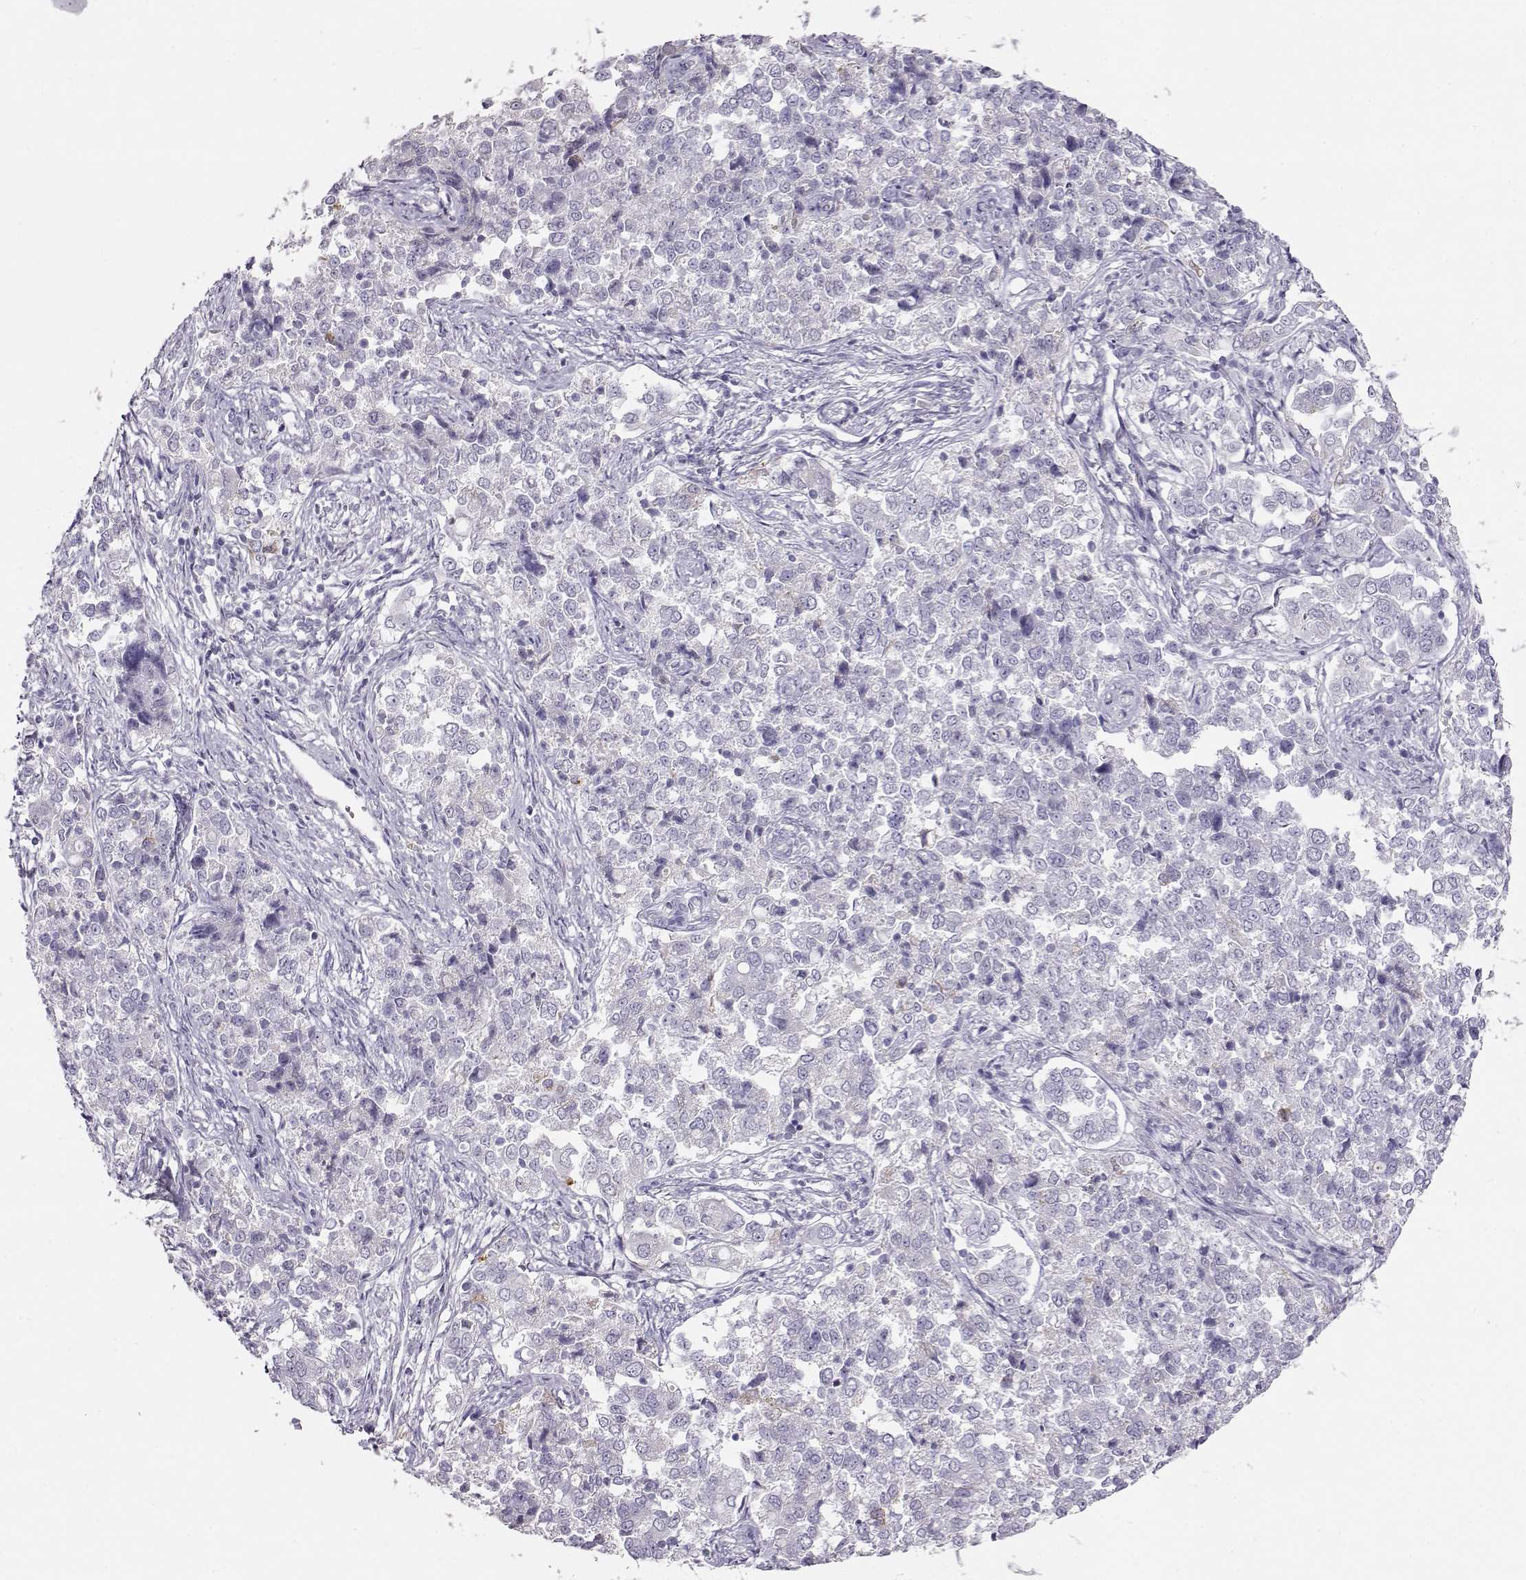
{"staining": {"intensity": "negative", "quantity": "none", "location": "none"}, "tissue": "endometrial cancer", "cell_type": "Tumor cells", "image_type": "cancer", "snomed": [{"axis": "morphology", "description": "Adenocarcinoma, NOS"}, {"axis": "topography", "description": "Endometrium"}], "caption": "An immunohistochemistry photomicrograph of endometrial adenocarcinoma is shown. There is no staining in tumor cells of endometrial adenocarcinoma.", "gene": "RBM44", "patient": {"sex": "female", "age": 43}}